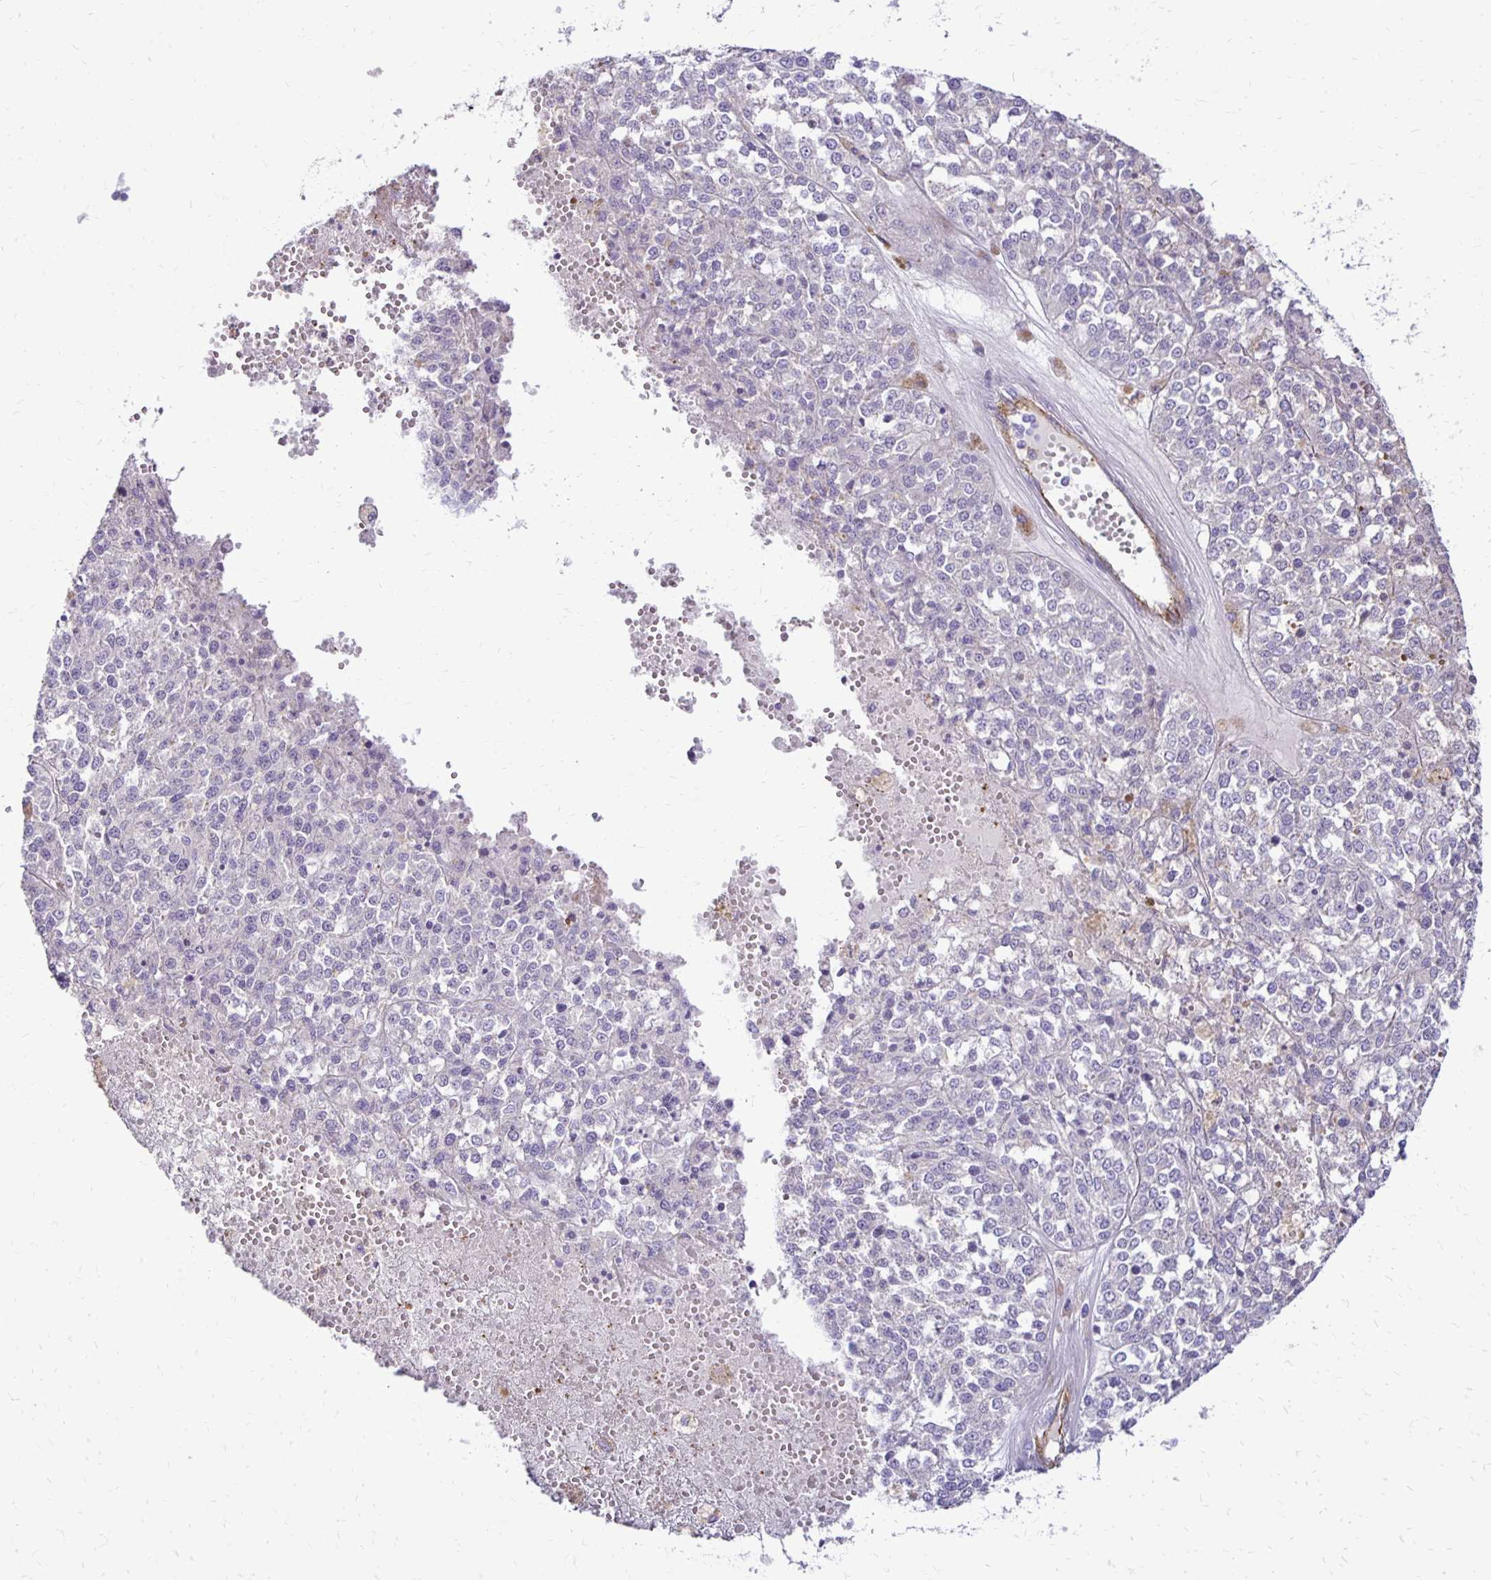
{"staining": {"intensity": "negative", "quantity": "none", "location": "none"}, "tissue": "melanoma", "cell_type": "Tumor cells", "image_type": "cancer", "snomed": [{"axis": "morphology", "description": "Malignant melanoma, Metastatic site"}, {"axis": "topography", "description": "Lymph node"}], "caption": "High power microscopy image of an immunohistochemistry (IHC) image of melanoma, revealing no significant positivity in tumor cells.", "gene": "TTYH1", "patient": {"sex": "female", "age": 64}}